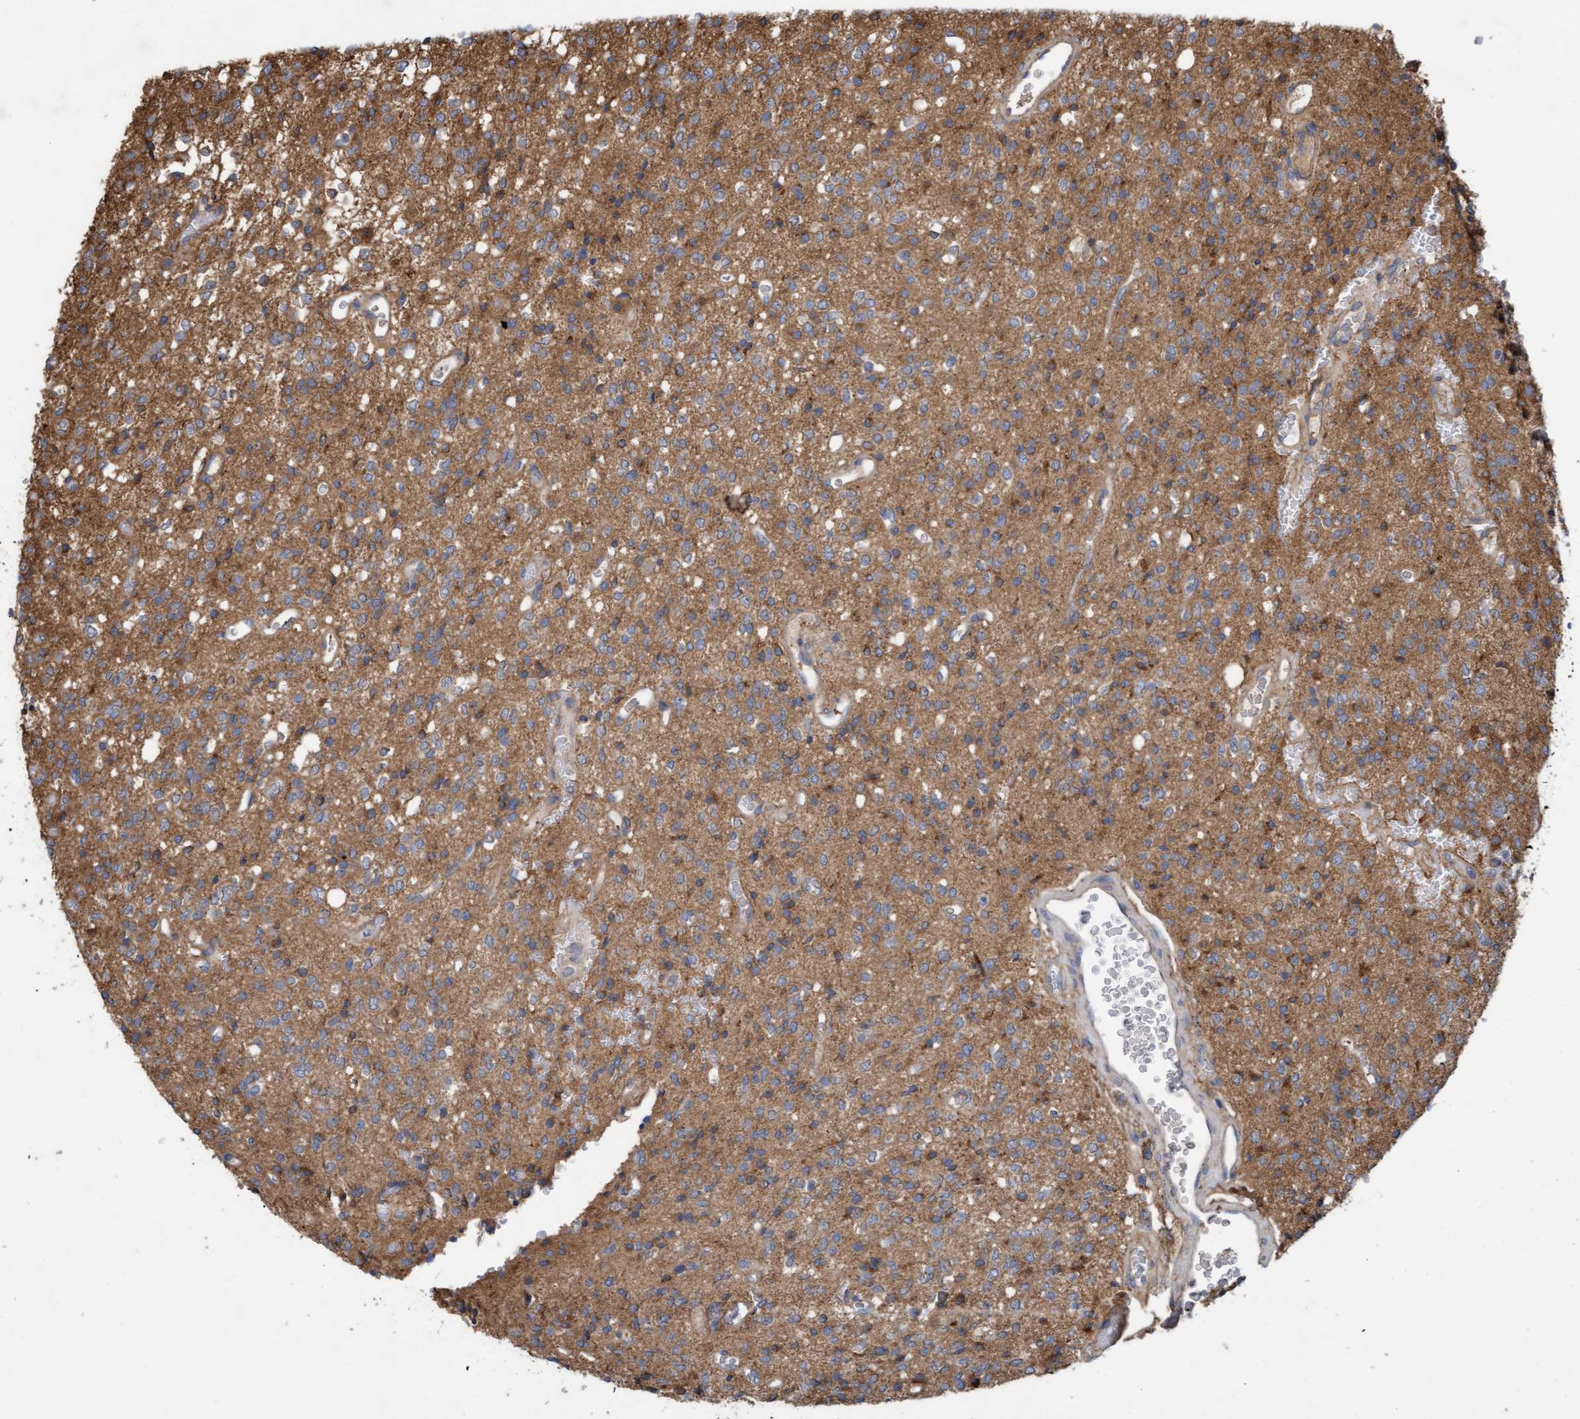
{"staining": {"intensity": "moderate", "quantity": ">75%", "location": "cytoplasmic/membranous"}, "tissue": "glioma", "cell_type": "Tumor cells", "image_type": "cancer", "snomed": [{"axis": "morphology", "description": "Glioma, malignant, High grade"}, {"axis": "topography", "description": "Brain"}], "caption": "Glioma stained for a protein displays moderate cytoplasmic/membranous positivity in tumor cells.", "gene": "DDHD2", "patient": {"sex": "male", "age": 34}}